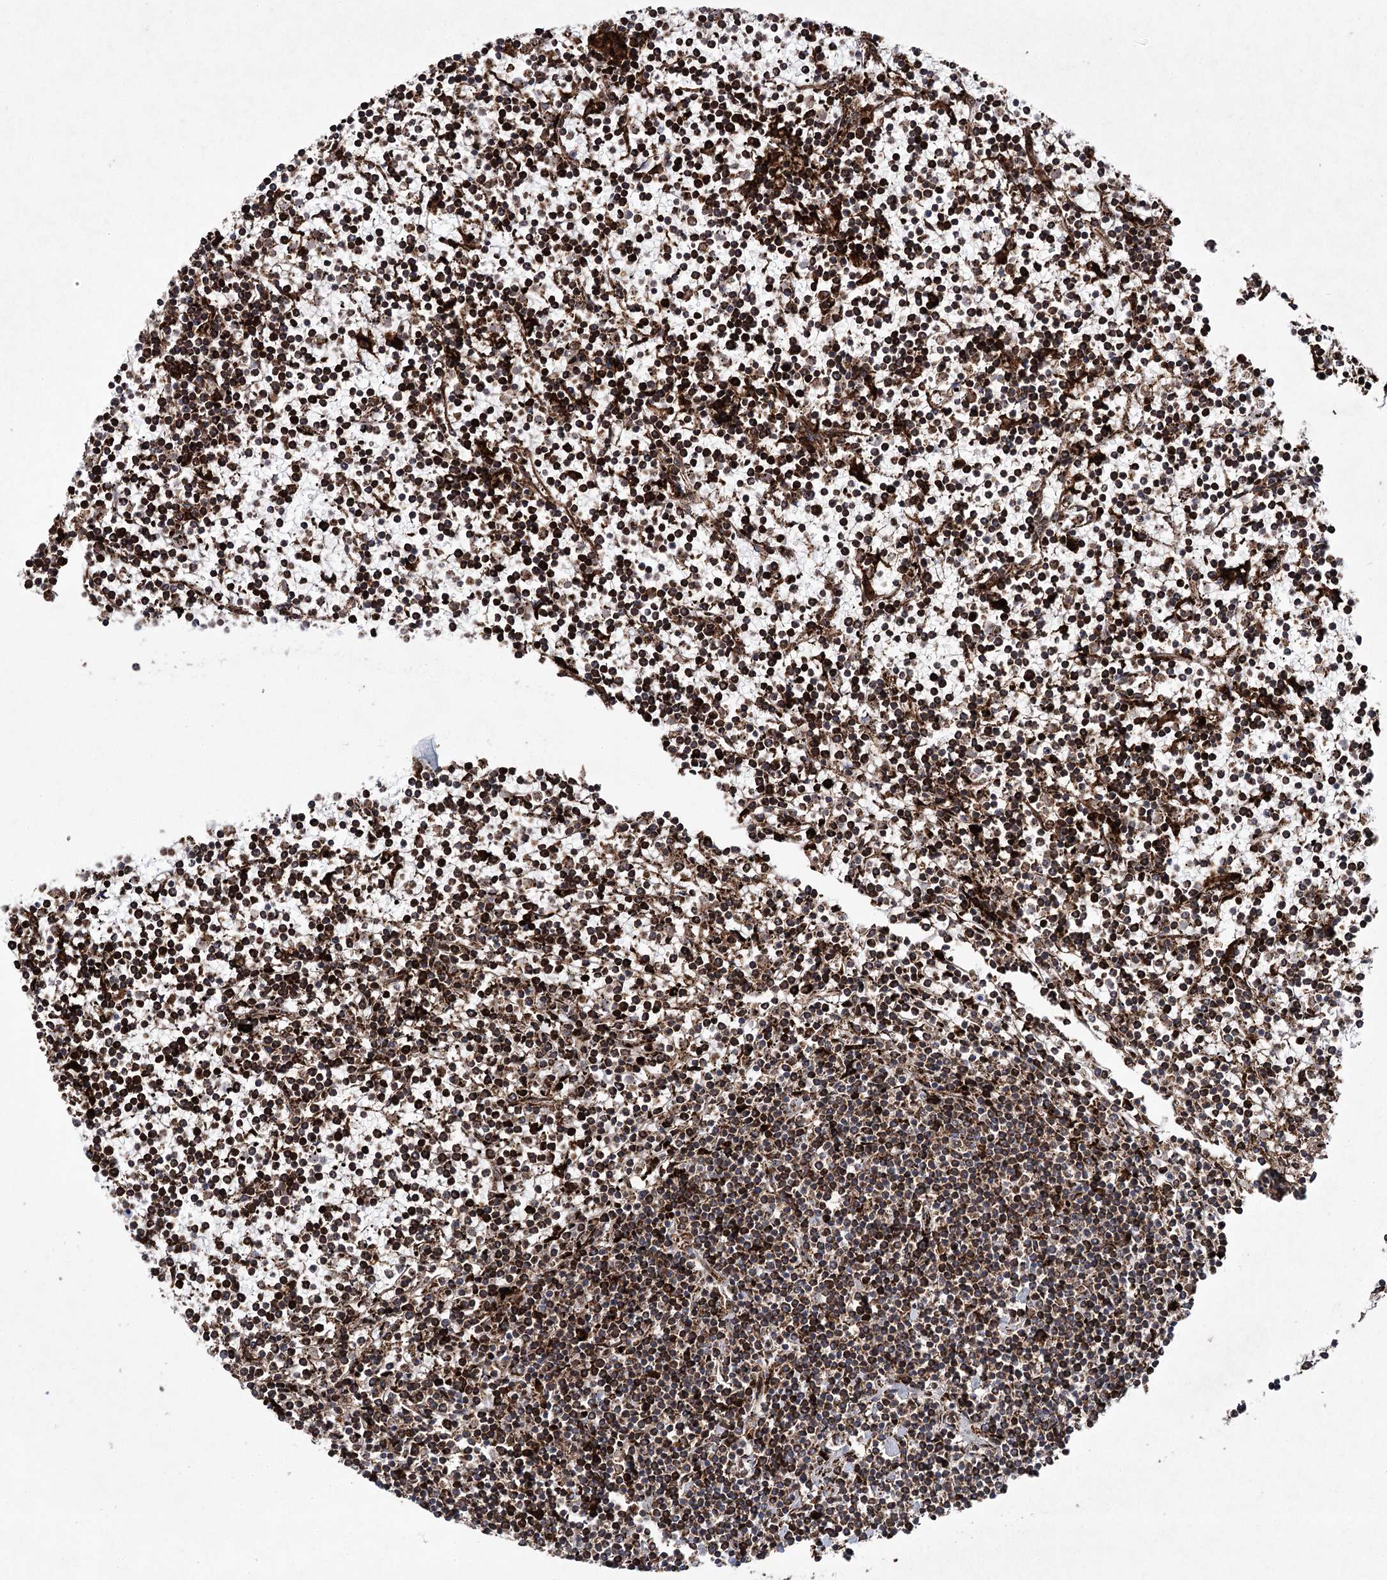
{"staining": {"intensity": "strong", "quantity": ">75%", "location": "cytoplasmic/membranous"}, "tissue": "lymphoma", "cell_type": "Tumor cells", "image_type": "cancer", "snomed": [{"axis": "morphology", "description": "Malignant lymphoma, non-Hodgkin's type, Low grade"}, {"axis": "topography", "description": "Spleen"}], "caption": "An image of human low-grade malignant lymphoma, non-Hodgkin's type stained for a protein exhibits strong cytoplasmic/membranous brown staining in tumor cells. (DAB IHC, brown staining for protein, blue staining for nuclei).", "gene": "DCUN1D4", "patient": {"sex": "female", "age": 19}}